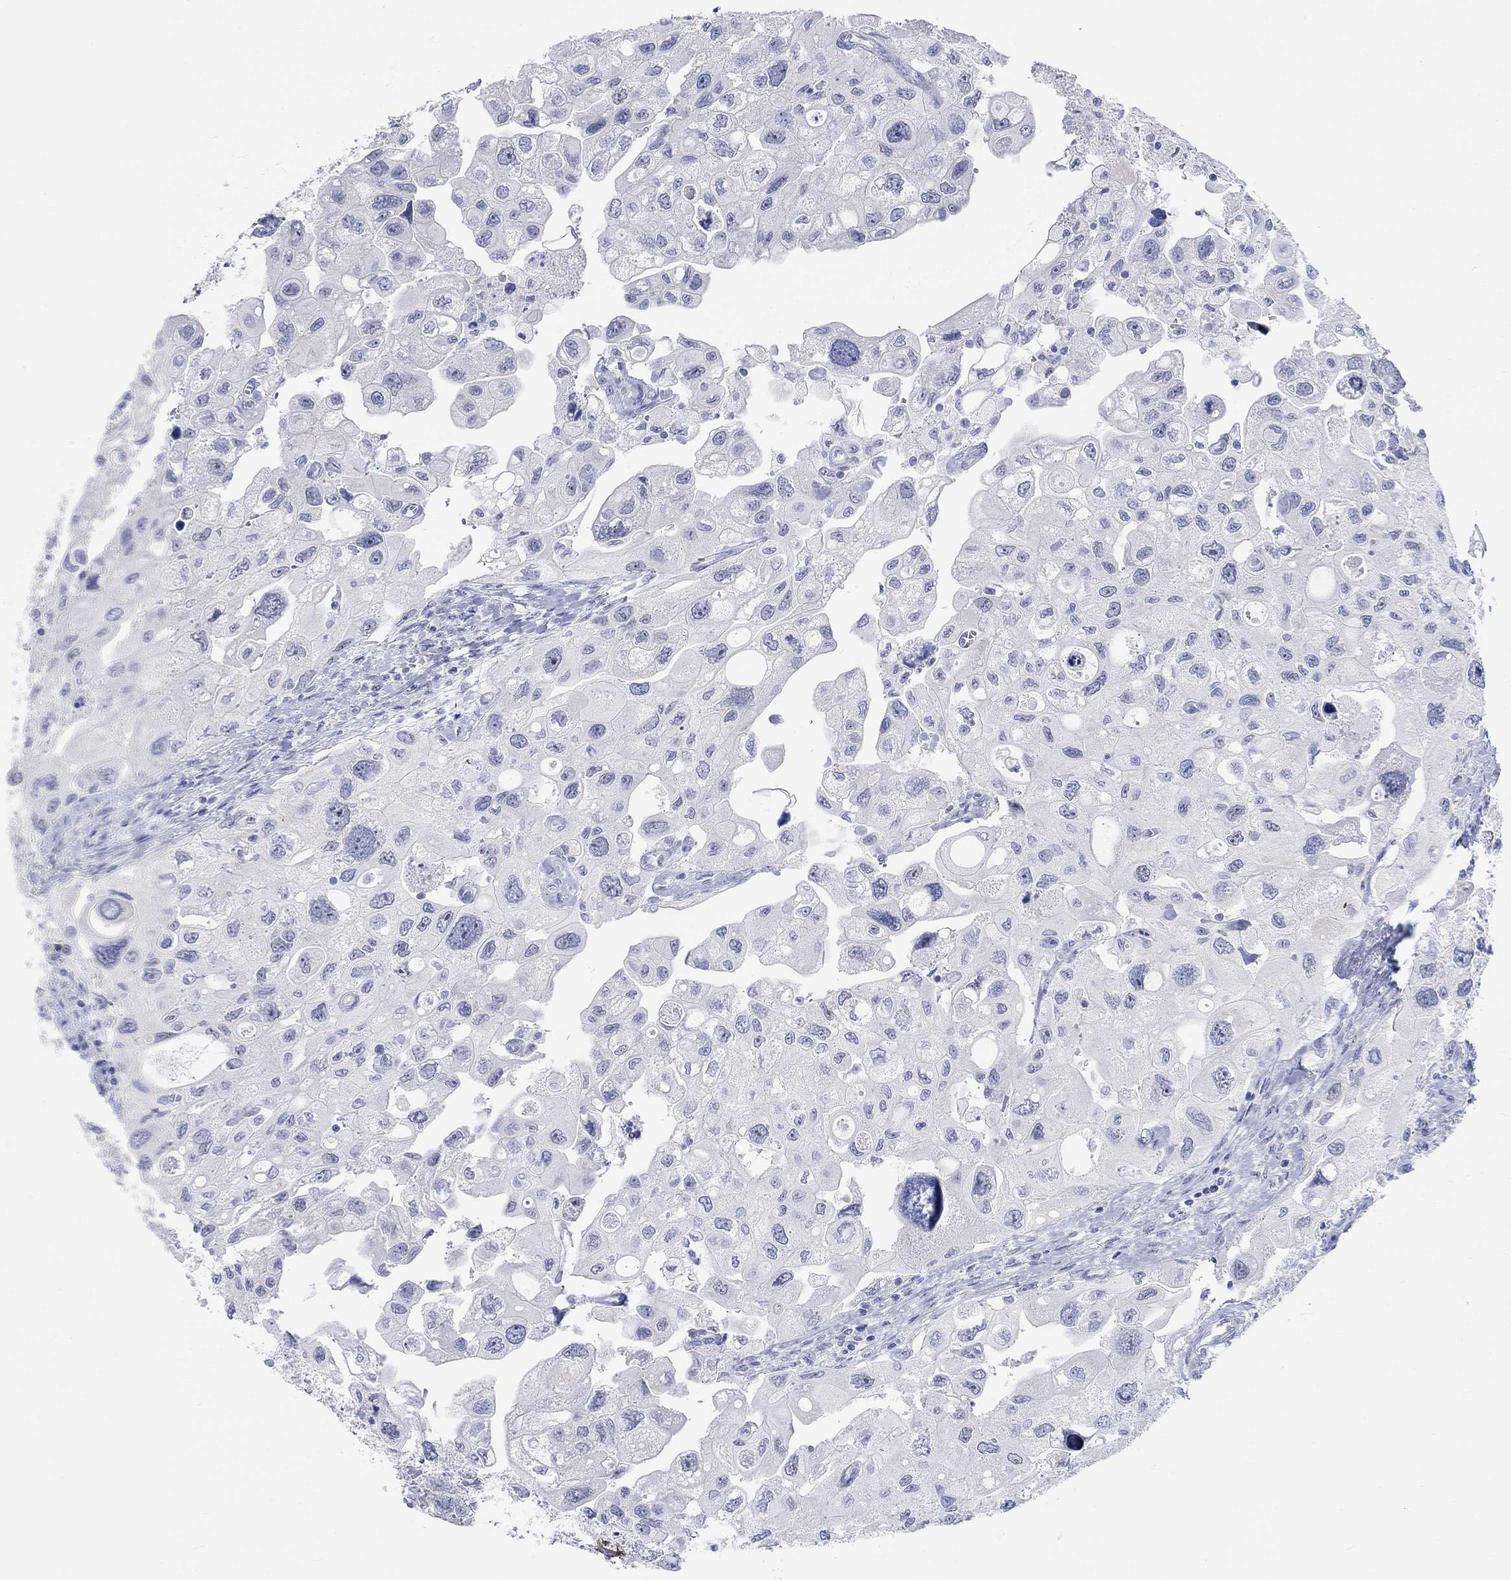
{"staining": {"intensity": "negative", "quantity": "none", "location": "none"}, "tissue": "urothelial cancer", "cell_type": "Tumor cells", "image_type": "cancer", "snomed": [{"axis": "morphology", "description": "Urothelial carcinoma, High grade"}, {"axis": "topography", "description": "Urinary bladder"}], "caption": "IHC of human urothelial carcinoma (high-grade) demonstrates no positivity in tumor cells.", "gene": "GRIA3", "patient": {"sex": "male", "age": 59}}